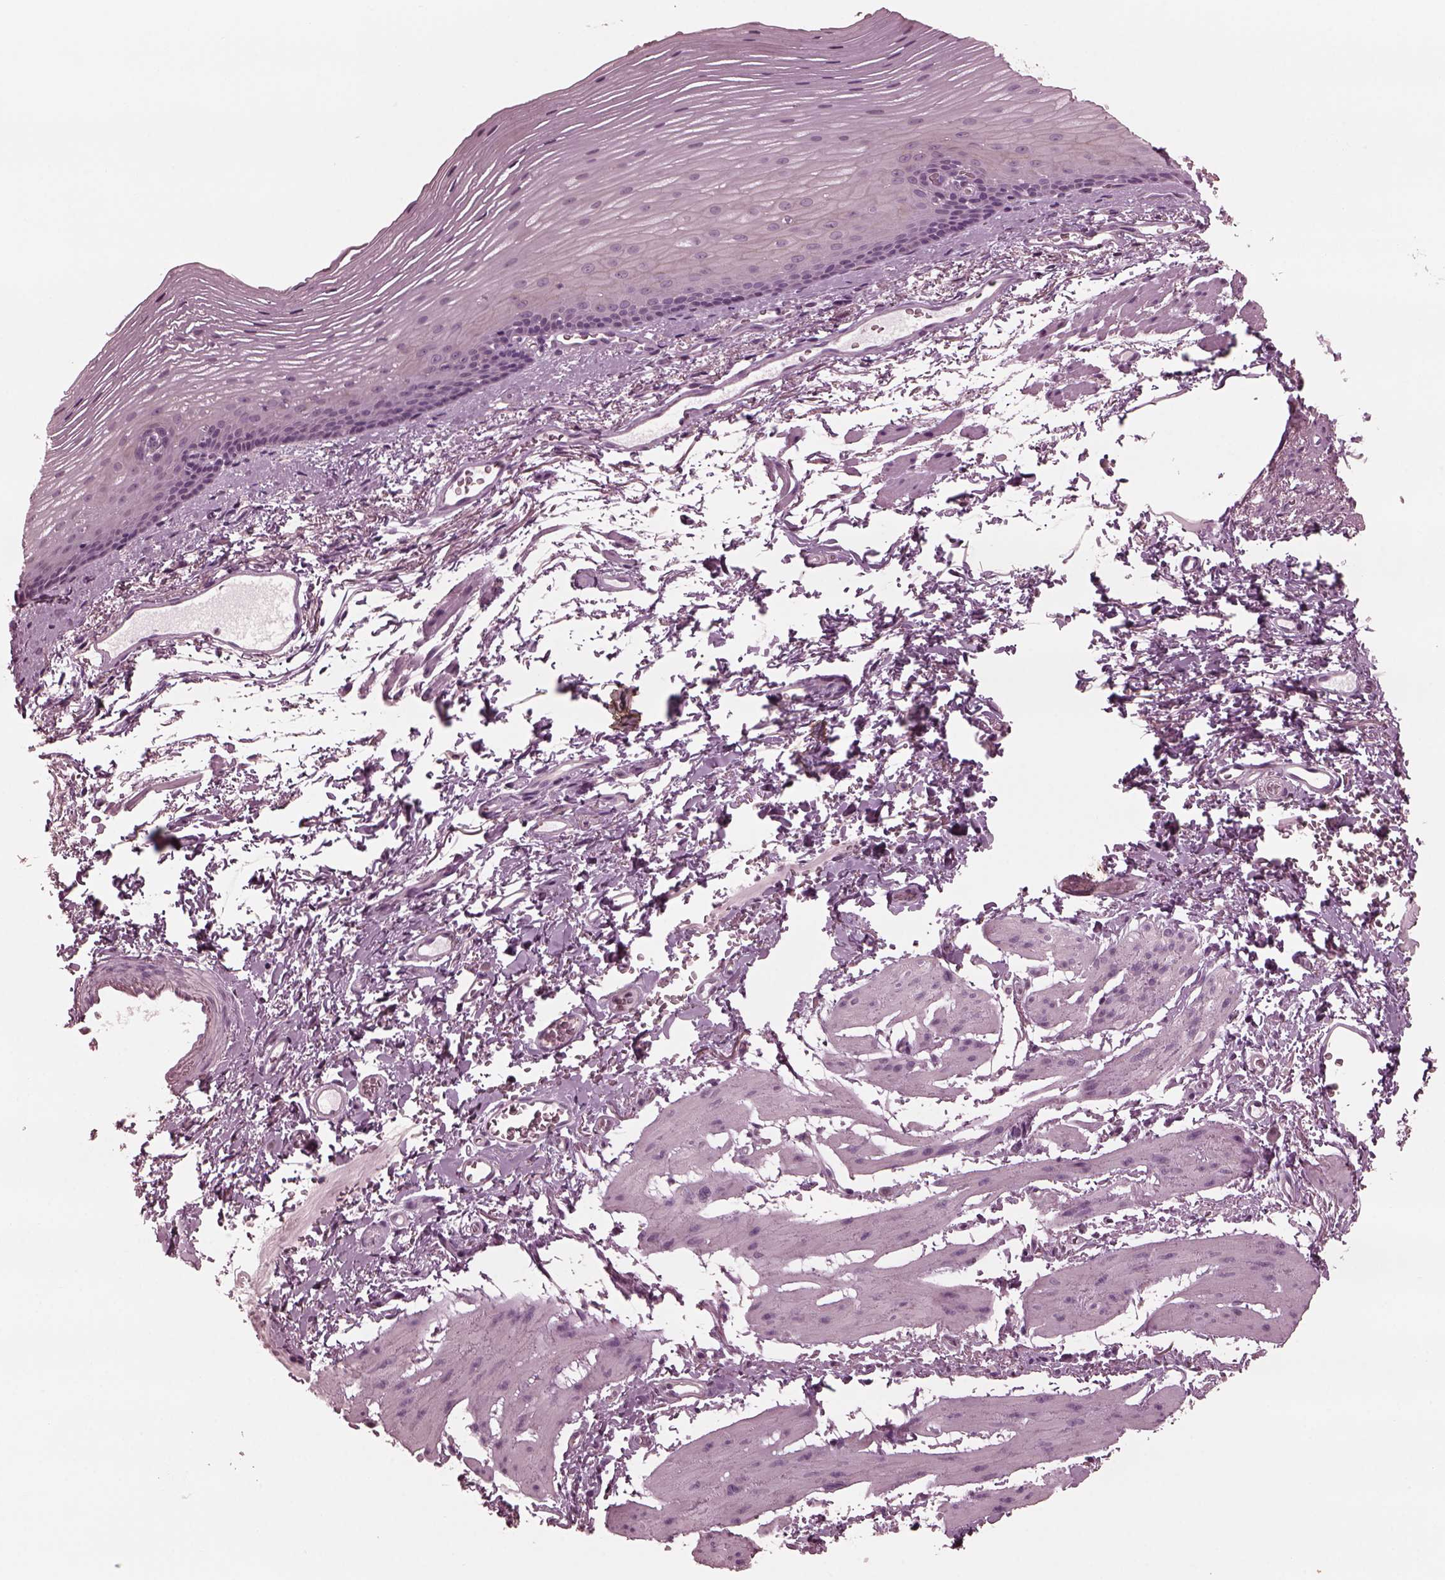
{"staining": {"intensity": "negative", "quantity": "none", "location": "none"}, "tissue": "esophagus", "cell_type": "Squamous epithelial cells", "image_type": "normal", "snomed": [{"axis": "morphology", "description": "Normal tissue, NOS"}, {"axis": "topography", "description": "Esophagus"}], "caption": "DAB (3,3'-diaminobenzidine) immunohistochemical staining of benign esophagus exhibits no significant expression in squamous epithelial cells. The staining is performed using DAB (3,3'-diaminobenzidine) brown chromogen with nuclei counter-stained in using hematoxylin.", "gene": "YY2", "patient": {"sex": "male", "age": 76}}